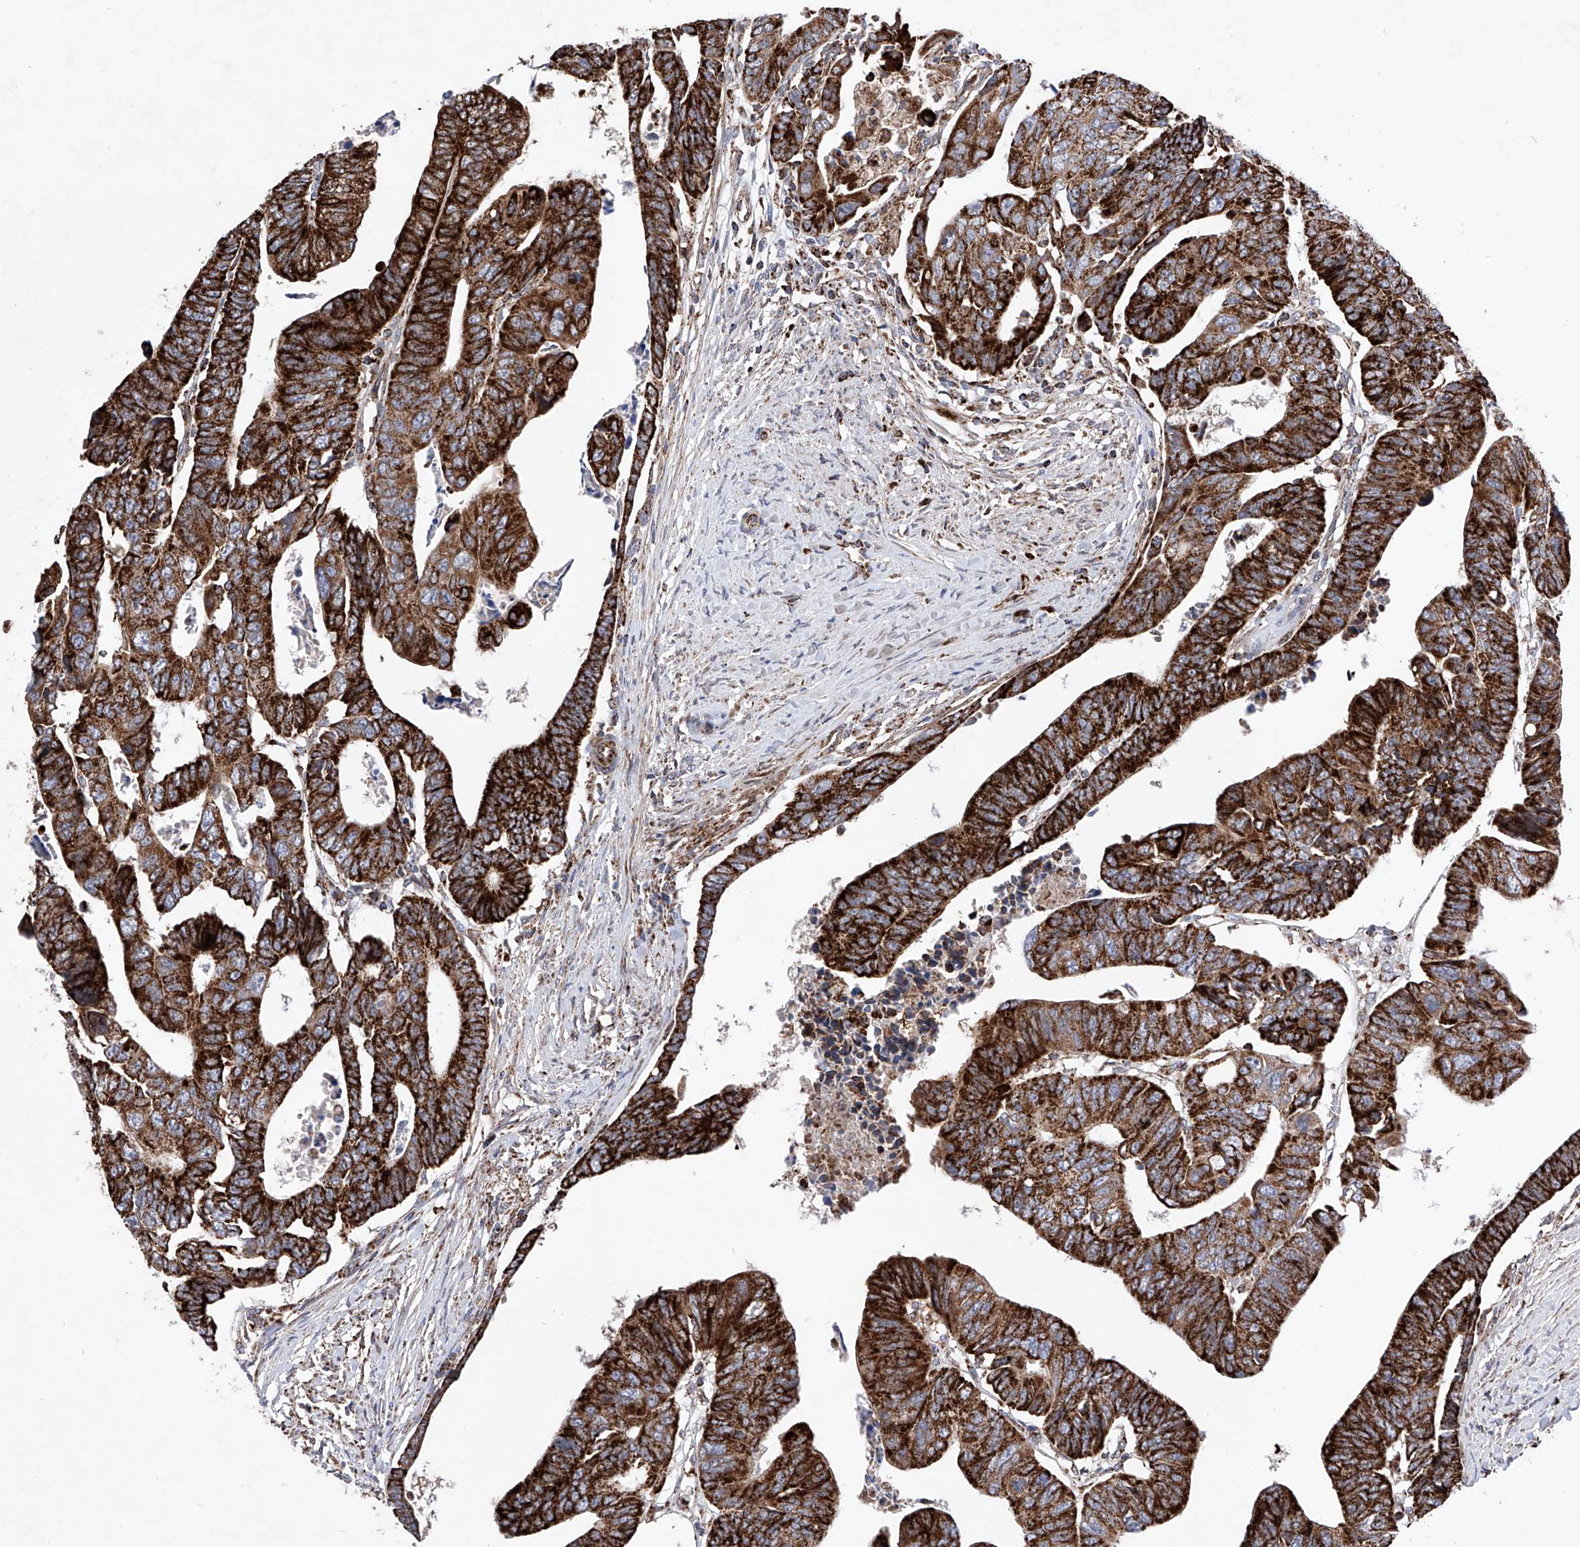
{"staining": {"intensity": "strong", "quantity": ">75%", "location": "cytoplasmic/membranous"}, "tissue": "colorectal cancer", "cell_type": "Tumor cells", "image_type": "cancer", "snomed": [{"axis": "morphology", "description": "Adenocarcinoma, NOS"}, {"axis": "topography", "description": "Rectum"}], "caption": "High-power microscopy captured an immunohistochemistry image of colorectal adenocarcinoma, revealing strong cytoplasmic/membranous positivity in approximately >75% of tumor cells. (IHC, brightfield microscopy, high magnification).", "gene": "SEMA6A", "patient": {"sex": "female", "age": 65}}